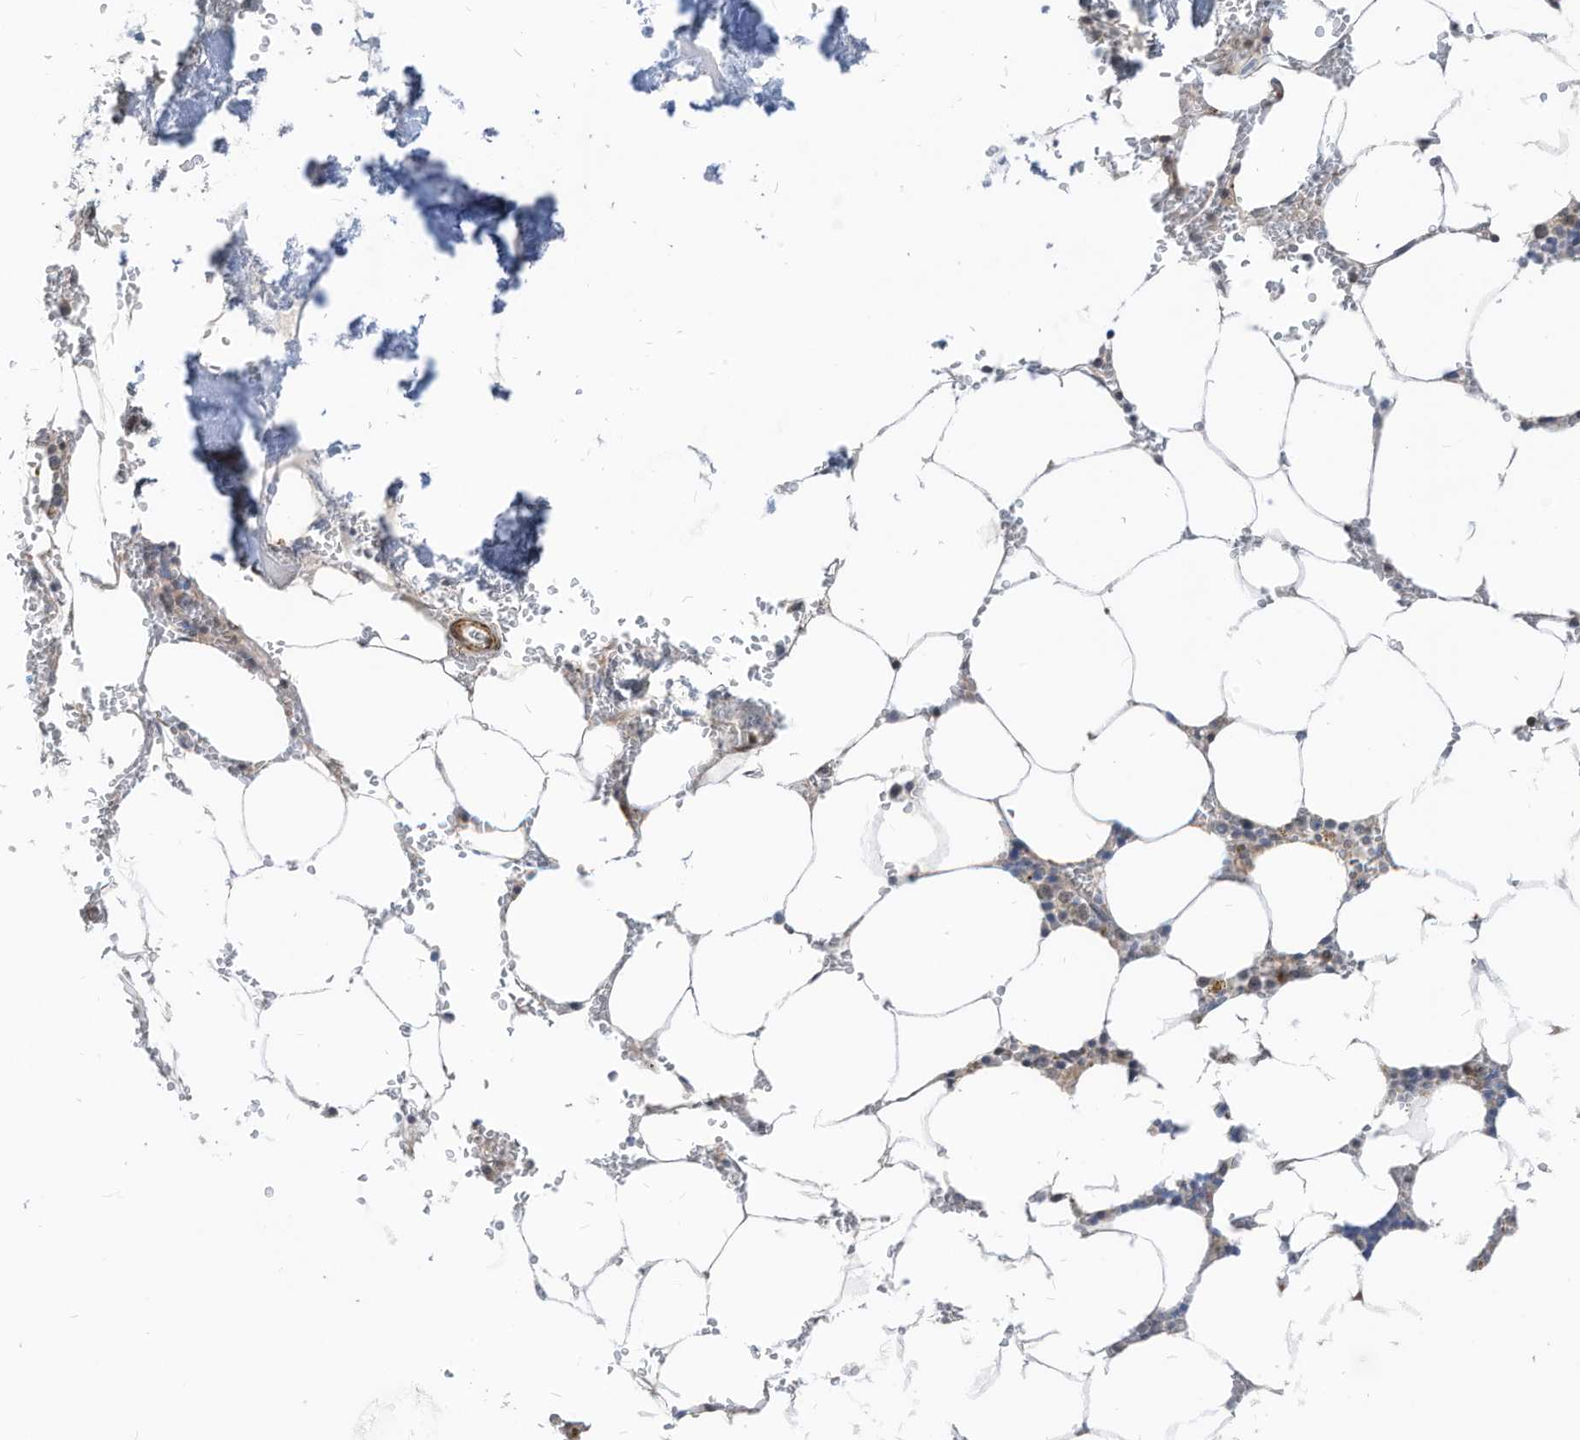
{"staining": {"intensity": "strong", "quantity": "<25%", "location": "cytoplasmic/membranous"}, "tissue": "bone marrow", "cell_type": "Hematopoietic cells", "image_type": "normal", "snomed": [{"axis": "morphology", "description": "Normal tissue, NOS"}, {"axis": "topography", "description": "Bone marrow"}], "caption": "Immunohistochemical staining of normal human bone marrow exhibits <25% levels of strong cytoplasmic/membranous protein expression in approximately <25% of hematopoietic cells.", "gene": "GPATCH3", "patient": {"sex": "male", "age": 70}}